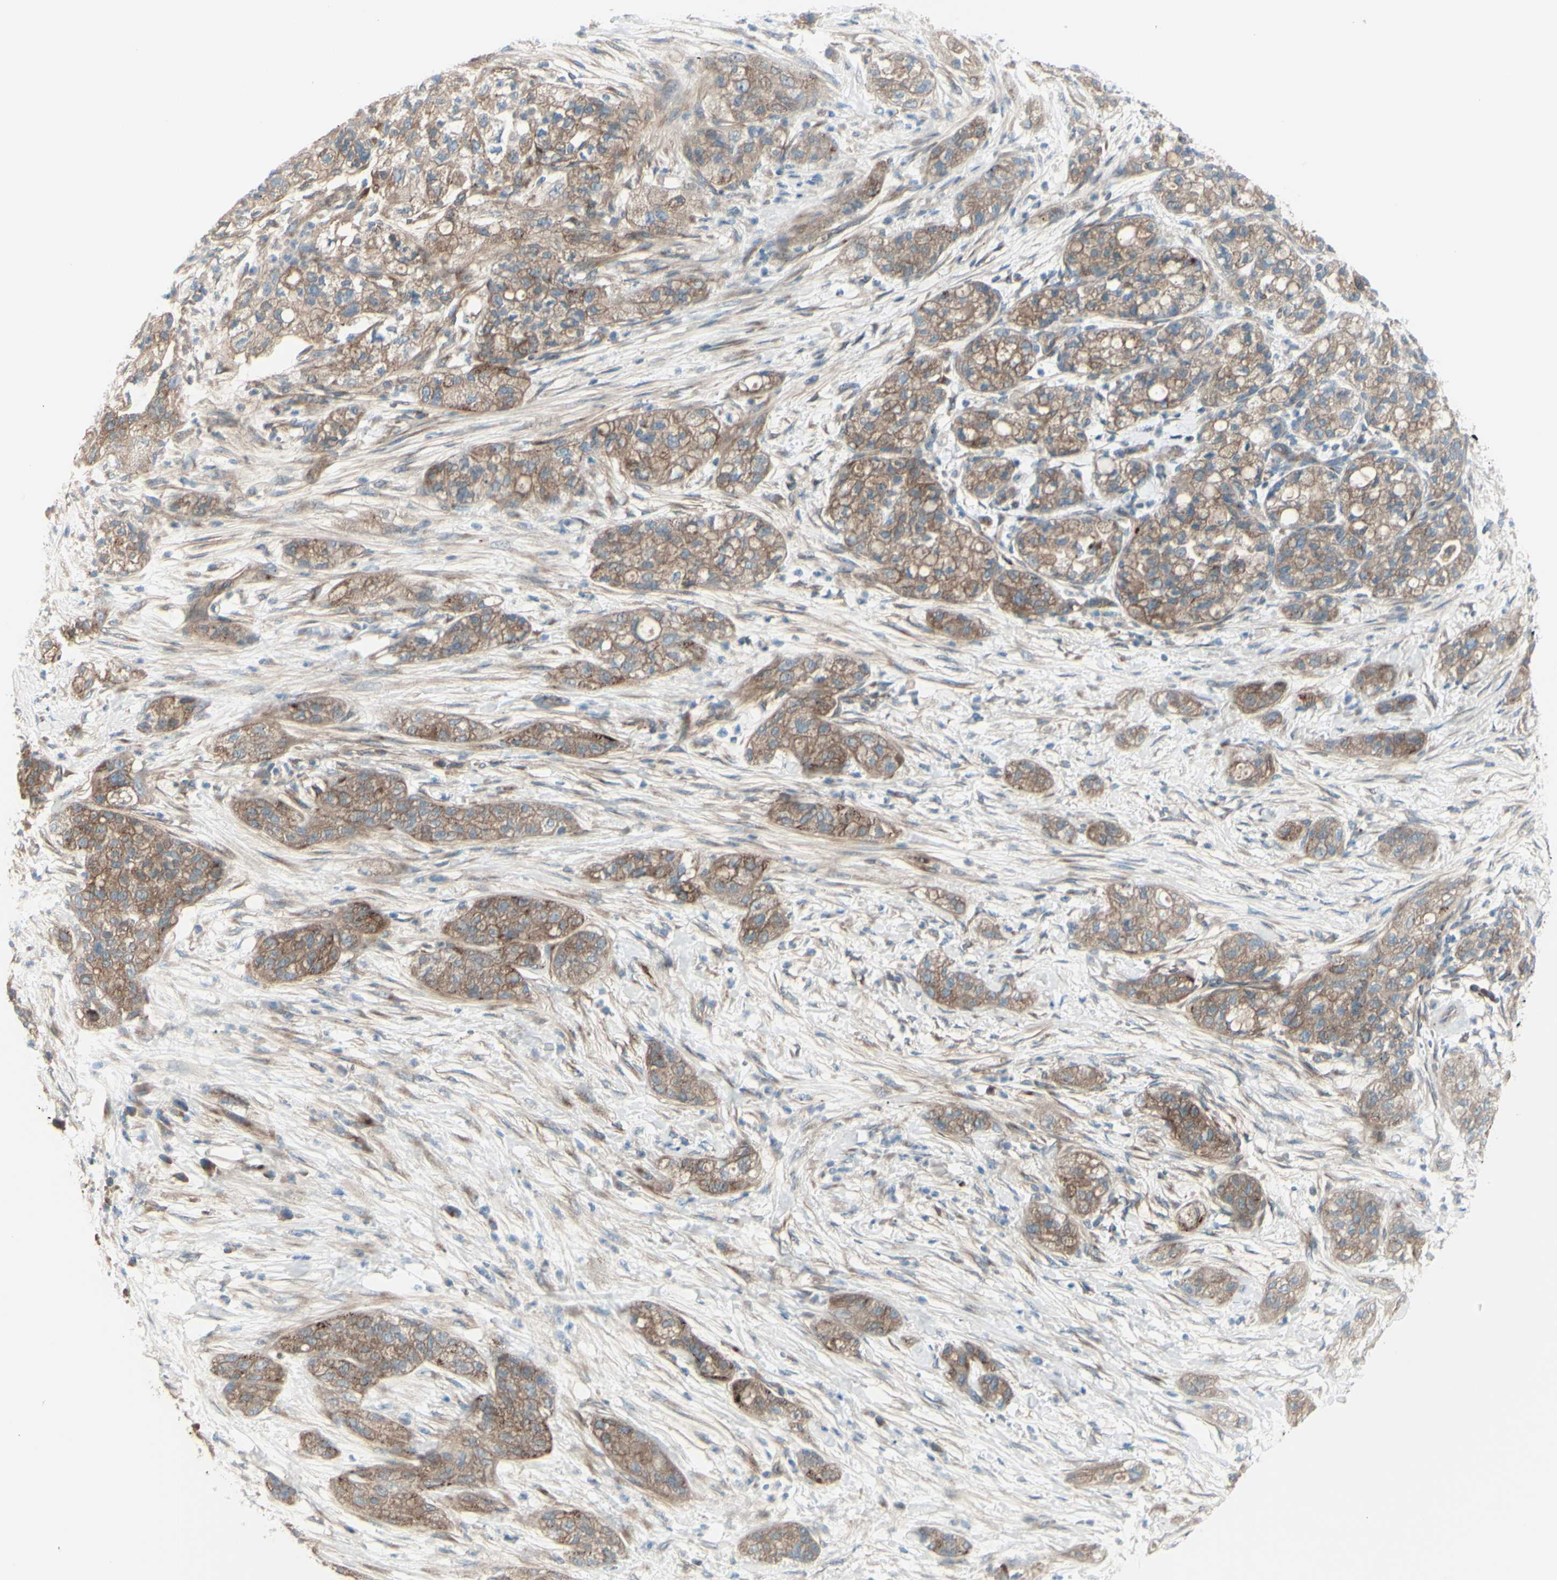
{"staining": {"intensity": "moderate", "quantity": ">75%", "location": "cytoplasmic/membranous"}, "tissue": "pancreatic cancer", "cell_type": "Tumor cells", "image_type": "cancer", "snomed": [{"axis": "morphology", "description": "Adenocarcinoma, NOS"}, {"axis": "topography", "description": "Pancreas"}], "caption": "Pancreatic cancer stained with a brown dye shows moderate cytoplasmic/membranous positive expression in about >75% of tumor cells.", "gene": "PCDHGA2", "patient": {"sex": "female", "age": 78}}